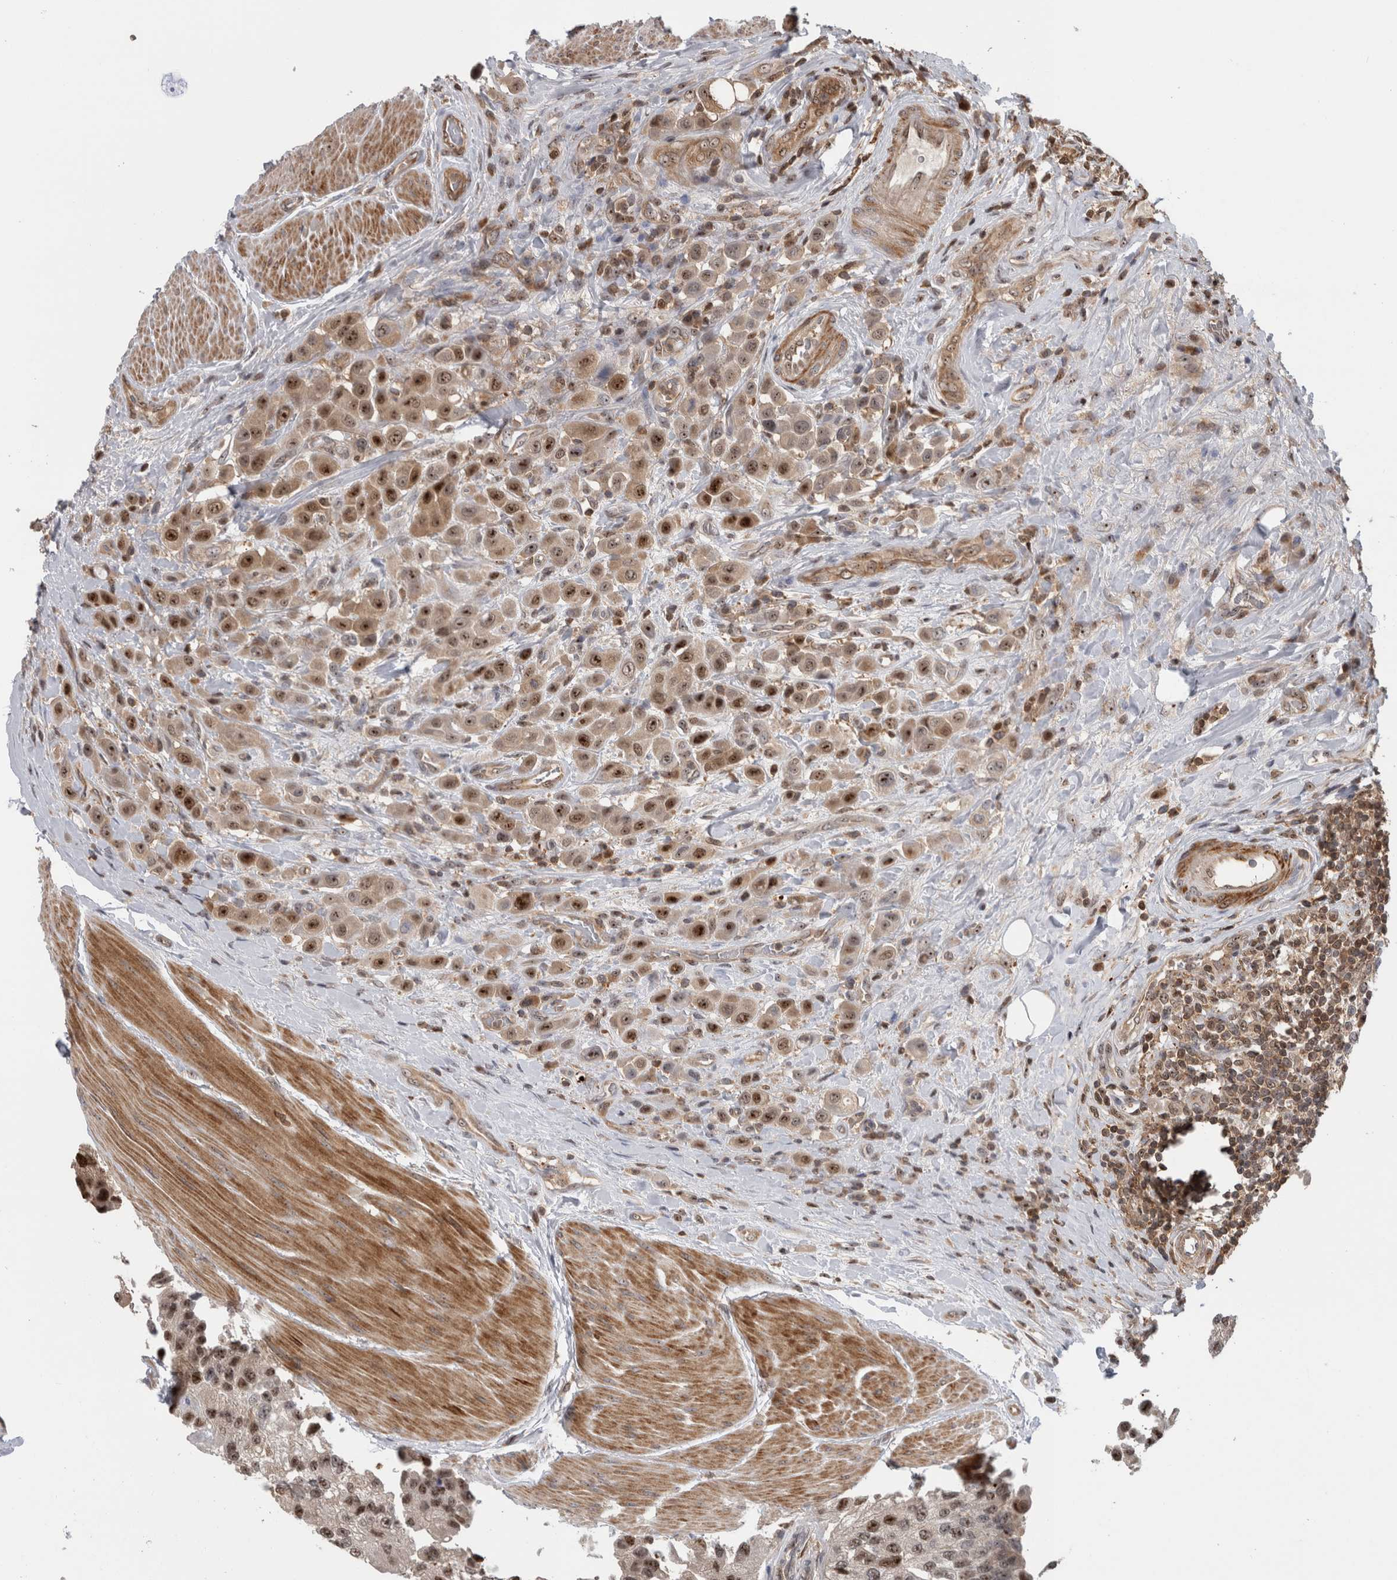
{"staining": {"intensity": "moderate", "quantity": ">75%", "location": "cytoplasmic/membranous,nuclear"}, "tissue": "urothelial cancer", "cell_type": "Tumor cells", "image_type": "cancer", "snomed": [{"axis": "morphology", "description": "Urothelial carcinoma, High grade"}, {"axis": "topography", "description": "Urinary bladder"}], "caption": "Human high-grade urothelial carcinoma stained with a brown dye reveals moderate cytoplasmic/membranous and nuclear positive positivity in approximately >75% of tumor cells.", "gene": "TDRD7", "patient": {"sex": "male", "age": 50}}